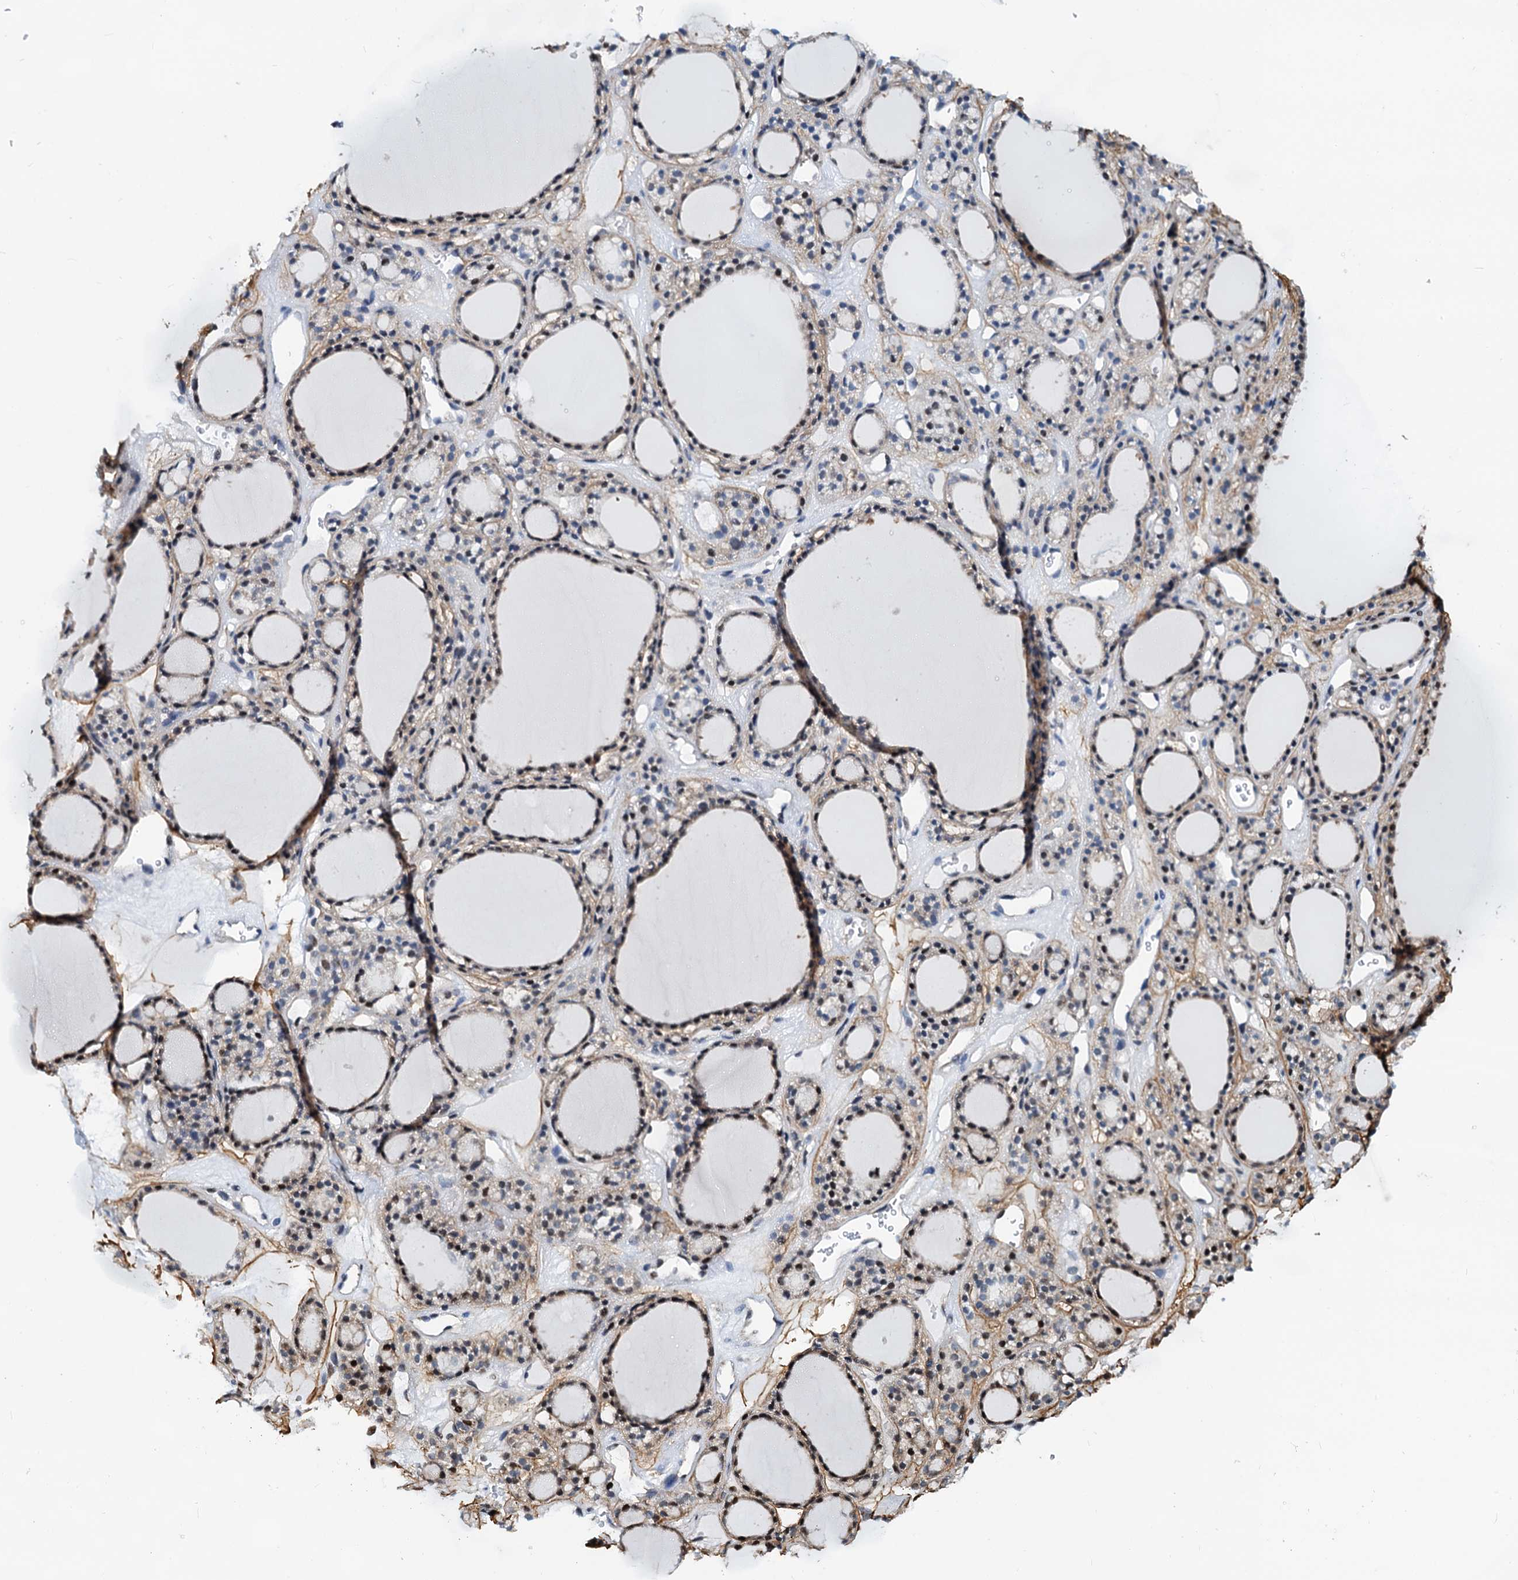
{"staining": {"intensity": "moderate", "quantity": "<25%", "location": "cytoplasmic/membranous,nuclear"}, "tissue": "thyroid gland", "cell_type": "Glandular cells", "image_type": "normal", "snomed": [{"axis": "morphology", "description": "Normal tissue, NOS"}, {"axis": "topography", "description": "Thyroid gland"}], "caption": "An IHC photomicrograph of unremarkable tissue is shown. Protein staining in brown labels moderate cytoplasmic/membranous,nuclear positivity in thyroid gland within glandular cells.", "gene": "PTGES3", "patient": {"sex": "female", "age": 28}}